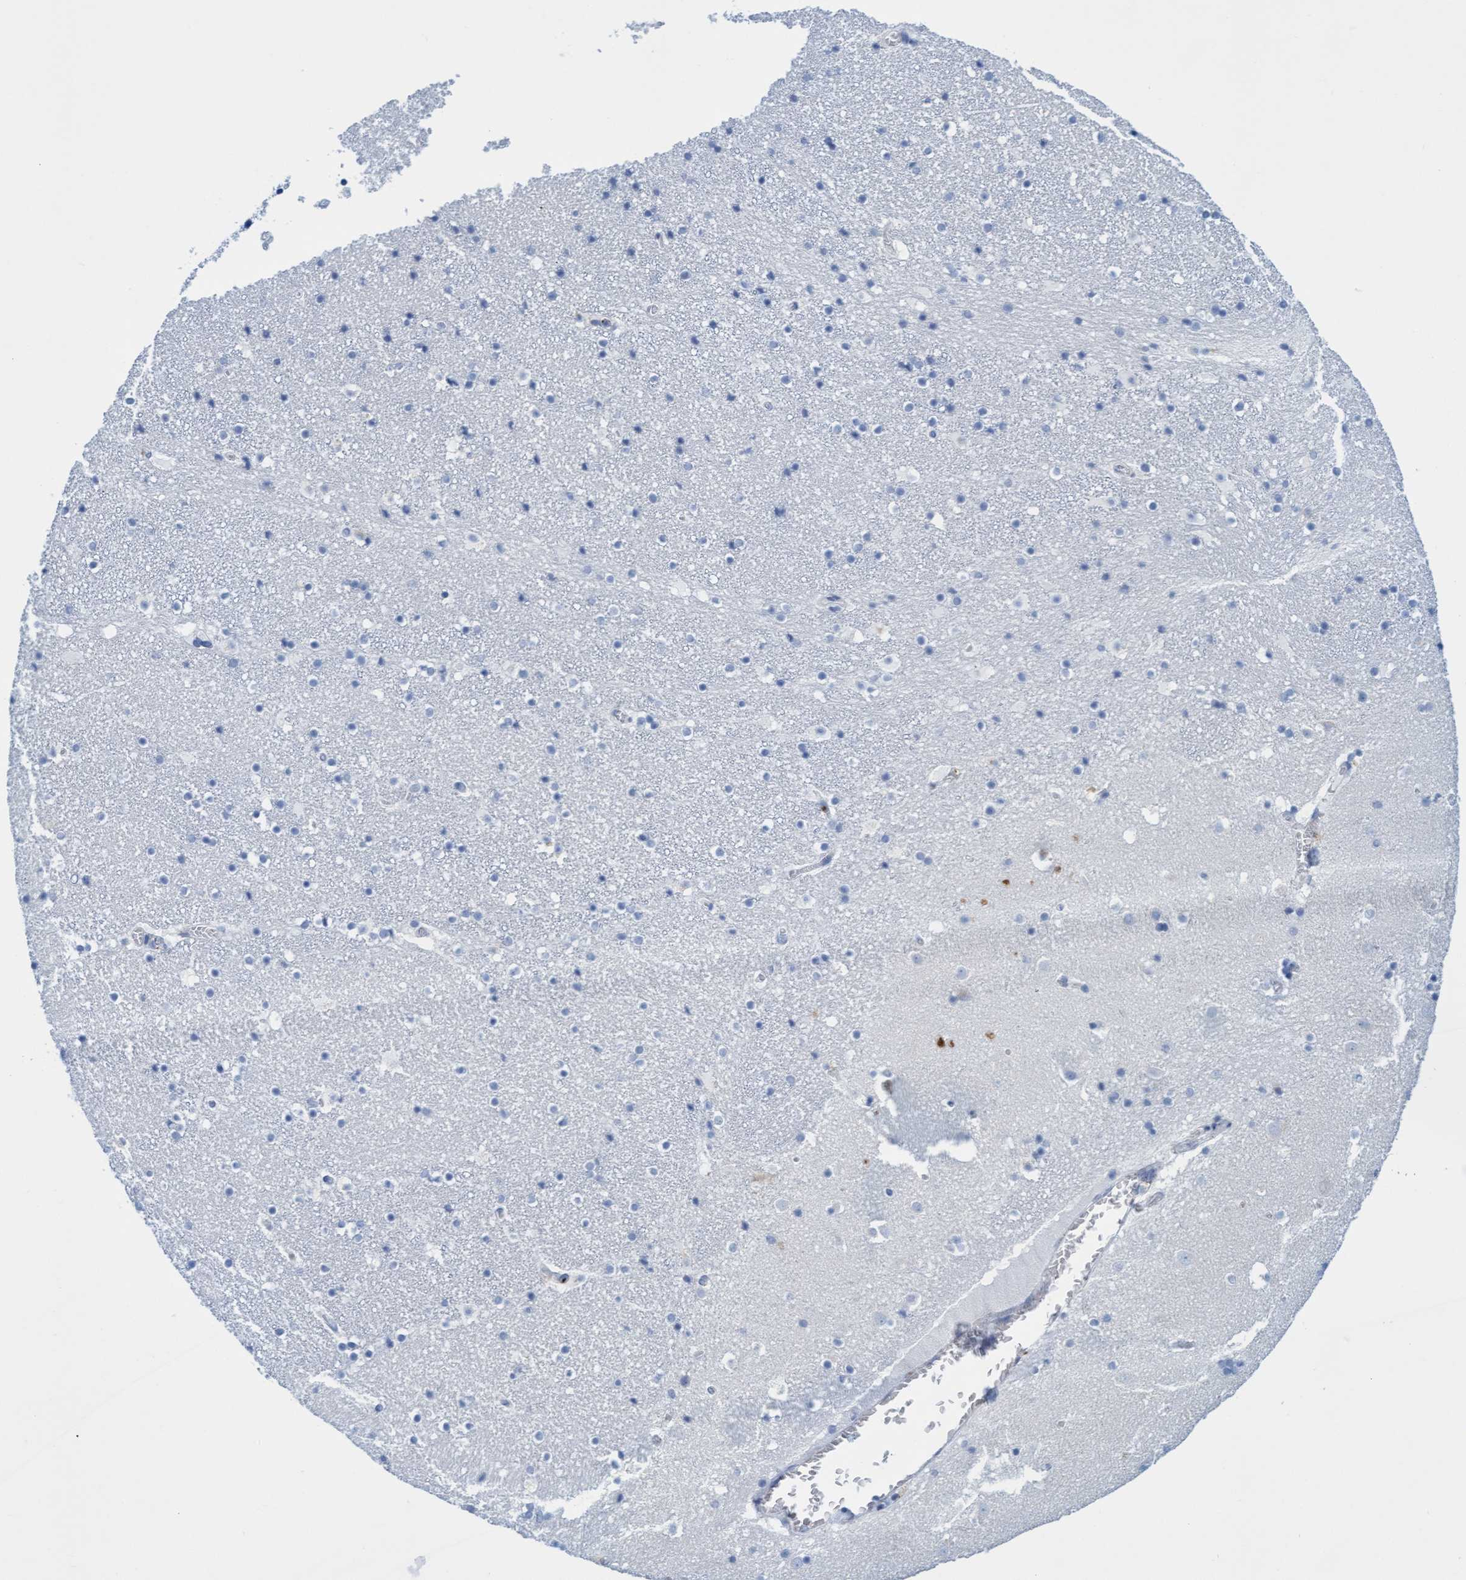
{"staining": {"intensity": "negative", "quantity": "none", "location": "none"}, "tissue": "caudate", "cell_type": "Glial cells", "image_type": "normal", "snomed": [{"axis": "morphology", "description": "Normal tissue, NOS"}, {"axis": "topography", "description": "Lateral ventricle wall"}], "caption": "High magnification brightfield microscopy of normal caudate stained with DAB (3,3'-diaminobenzidine) (brown) and counterstained with hematoxylin (blue): glial cells show no significant expression.", "gene": "SGSH", "patient": {"sex": "male", "age": 45}}